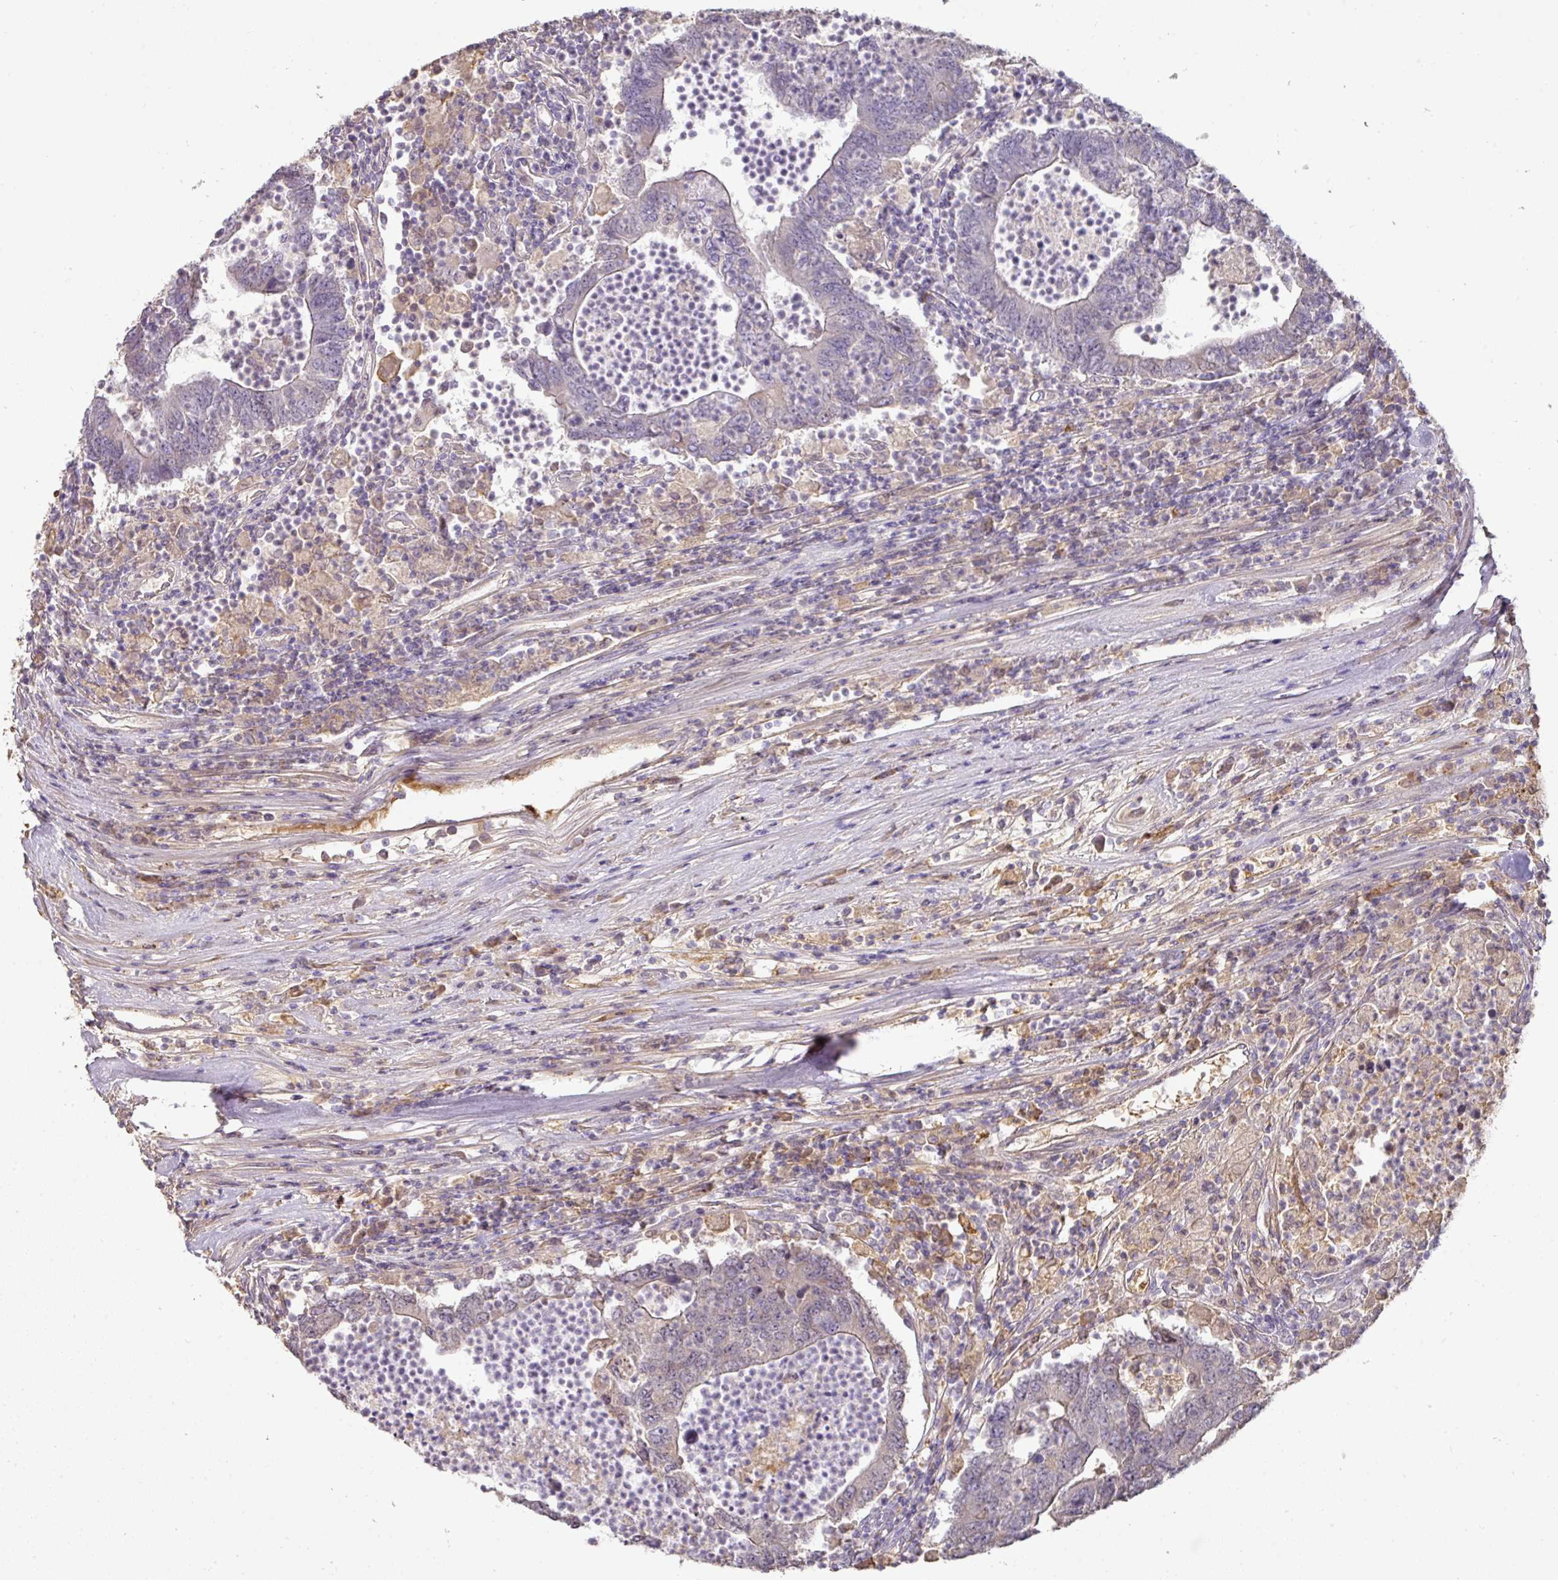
{"staining": {"intensity": "negative", "quantity": "none", "location": "none"}, "tissue": "colorectal cancer", "cell_type": "Tumor cells", "image_type": "cancer", "snomed": [{"axis": "morphology", "description": "Adenocarcinoma, NOS"}, {"axis": "topography", "description": "Colon"}], "caption": "The photomicrograph displays no significant positivity in tumor cells of colorectal cancer.", "gene": "CCZ1", "patient": {"sex": "female", "age": 48}}